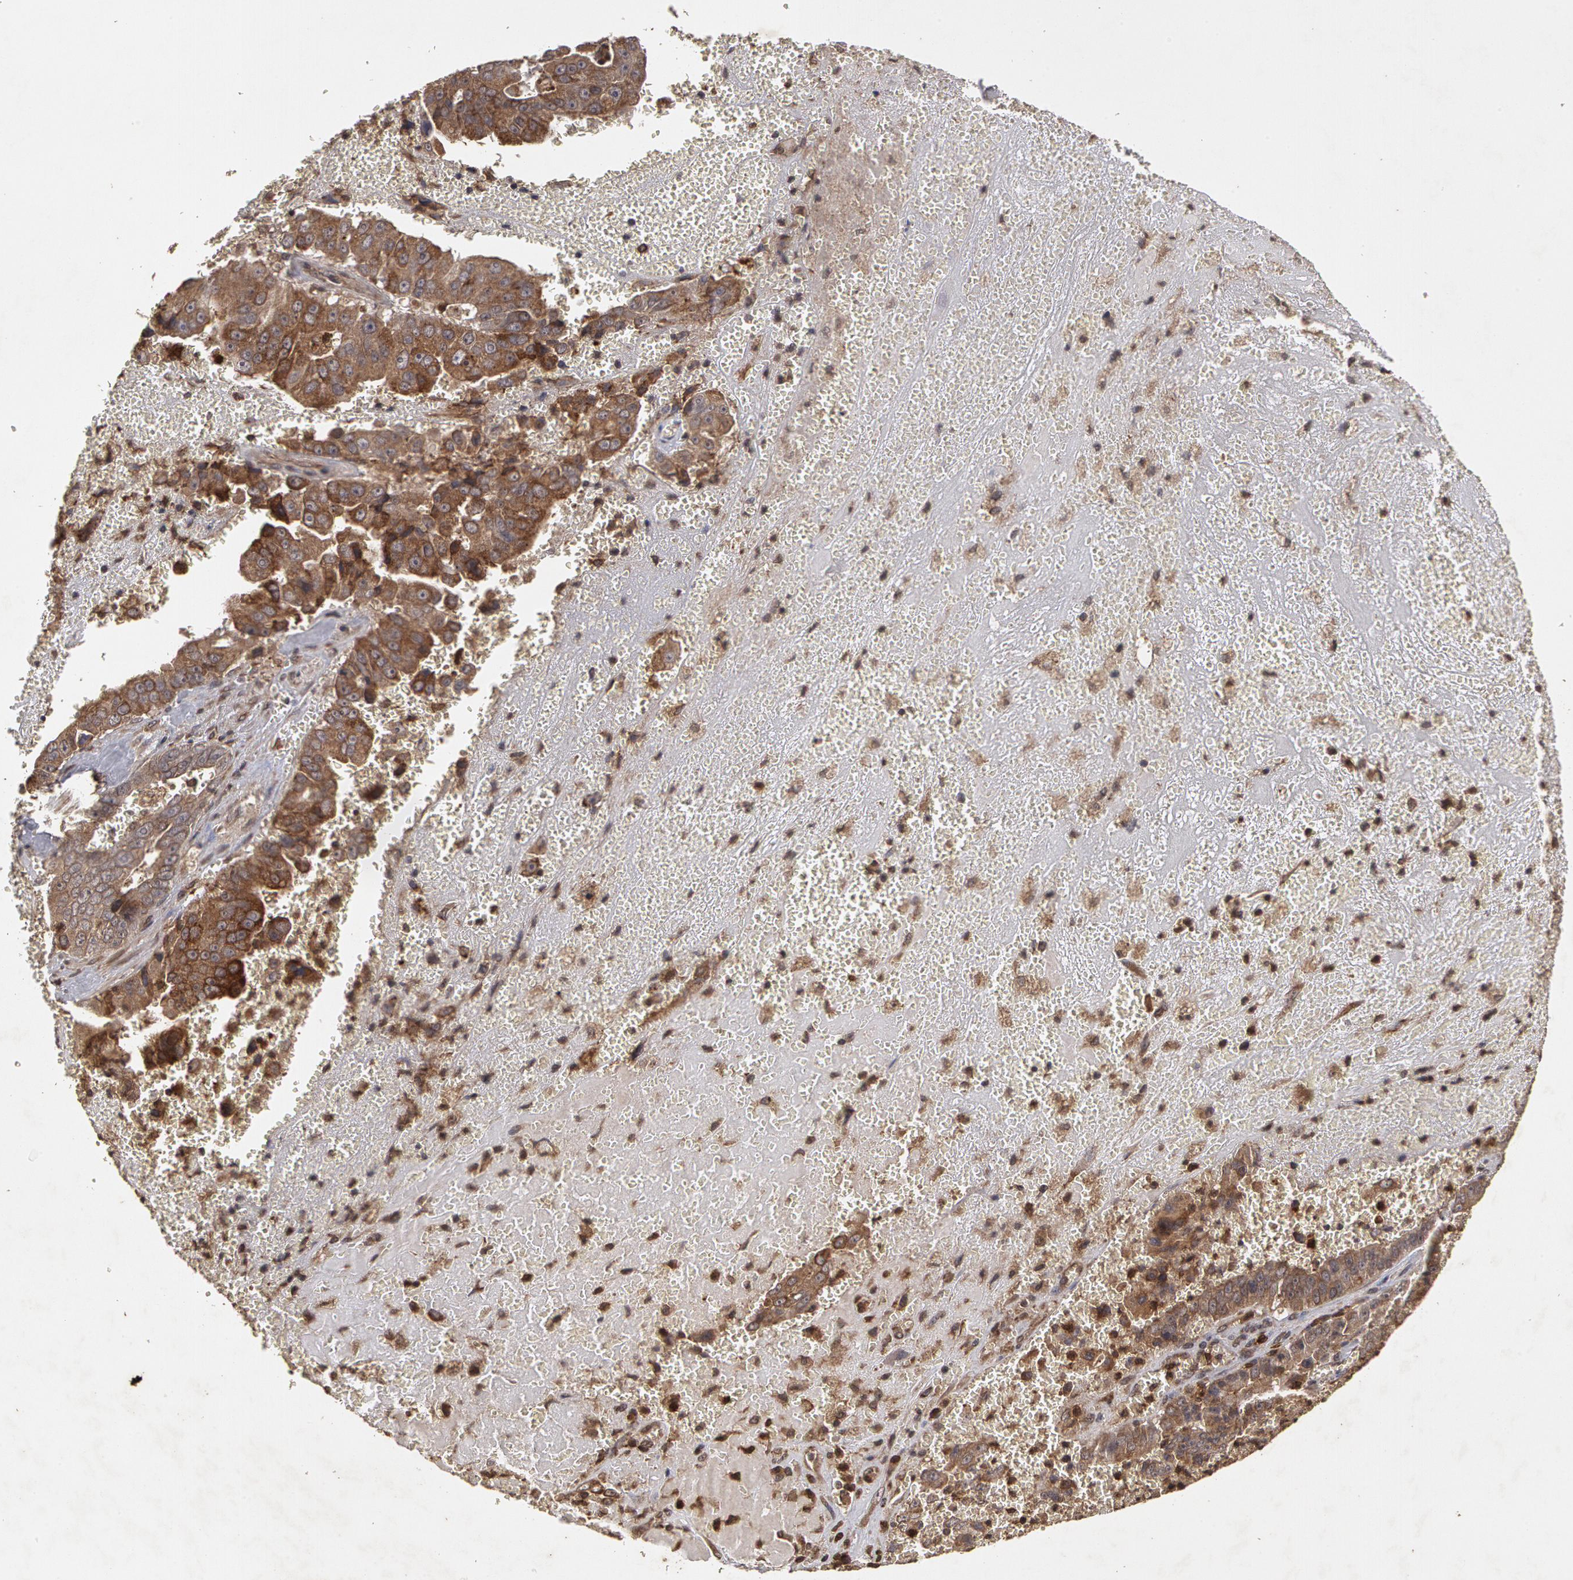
{"staining": {"intensity": "moderate", "quantity": ">75%", "location": "cytoplasmic/membranous"}, "tissue": "liver cancer", "cell_type": "Tumor cells", "image_type": "cancer", "snomed": [{"axis": "morphology", "description": "Cholangiocarcinoma"}, {"axis": "topography", "description": "Liver"}], "caption": "A brown stain highlights moderate cytoplasmic/membranous positivity of a protein in liver cholangiocarcinoma tumor cells.", "gene": "CALR", "patient": {"sex": "female", "age": 79}}